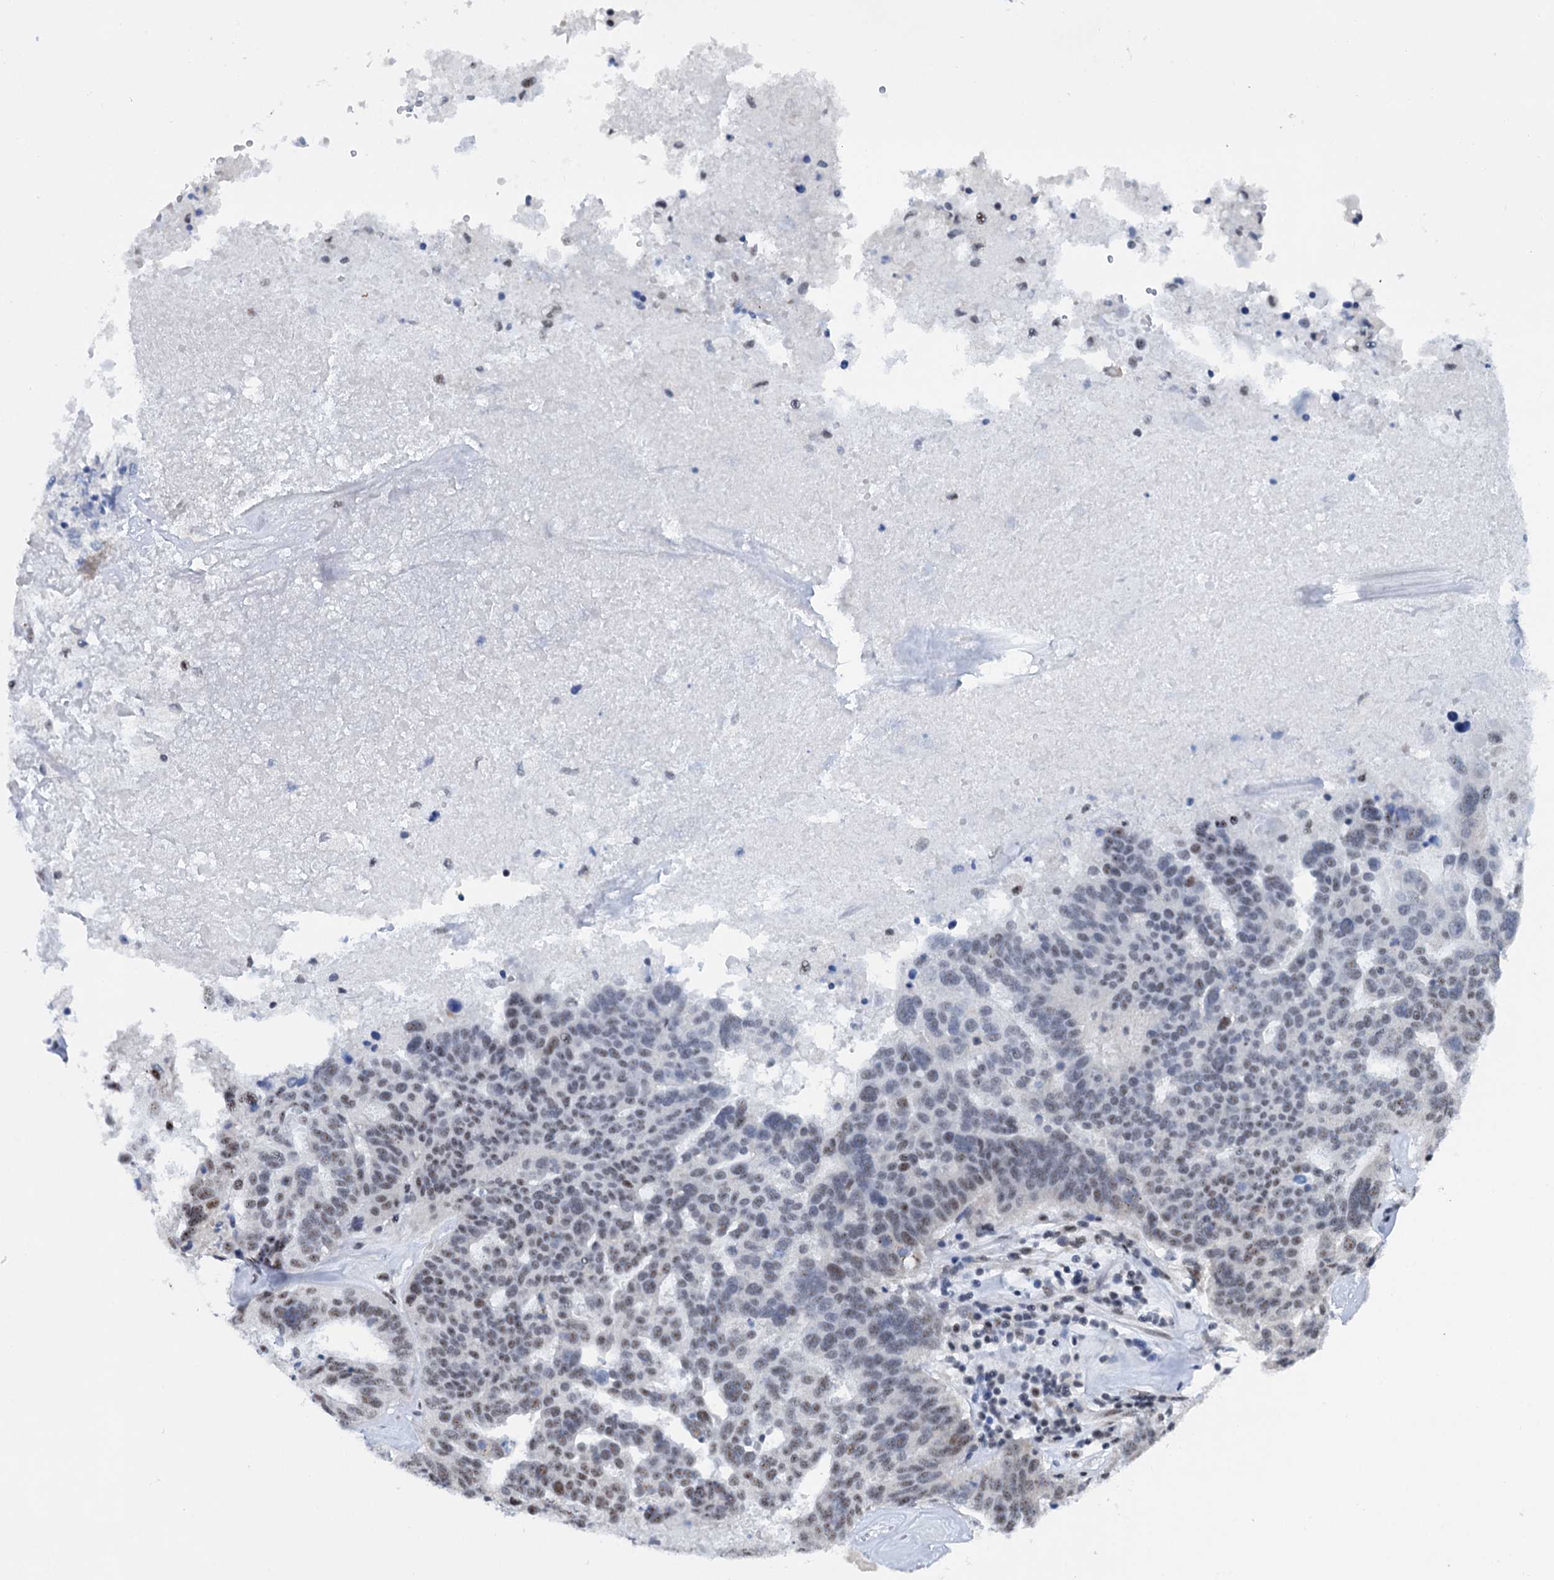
{"staining": {"intensity": "weak", "quantity": "25%-75%", "location": "nuclear"}, "tissue": "ovarian cancer", "cell_type": "Tumor cells", "image_type": "cancer", "snomed": [{"axis": "morphology", "description": "Cystadenocarcinoma, serous, NOS"}, {"axis": "topography", "description": "Ovary"}], "caption": "A brown stain shows weak nuclear expression of a protein in ovarian cancer (serous cystadenocarcinoma) tumor cells. The protein is stained brown, and the nuclei are stained in blue (DAB (3,3'-diaminobenzidine) IHC with brightfield microscopy, high magnification).", "gene": "SREK1", "patient": {"sex": "female", "age": 59}}